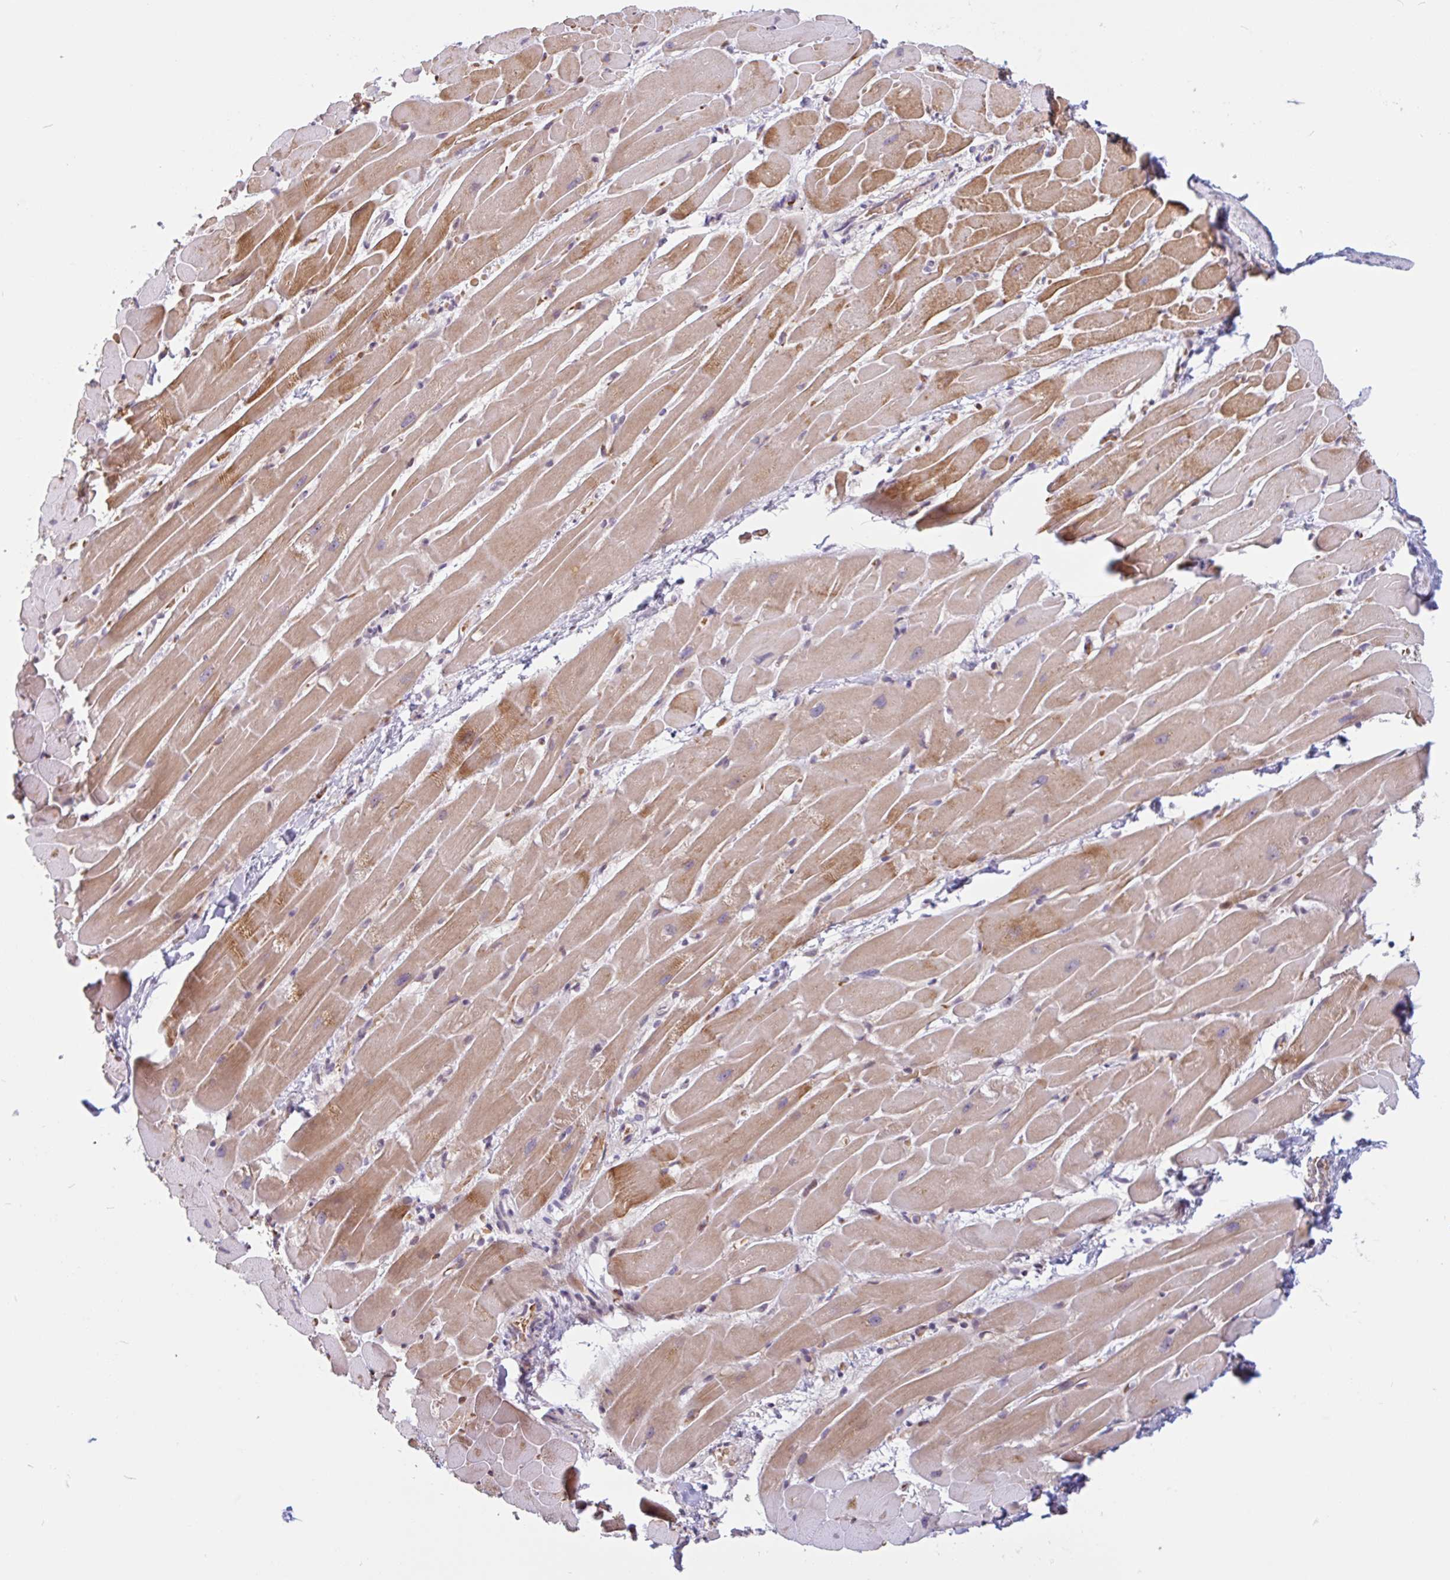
{"staining": {"intensity": "moderate", "quantity": "25%-75%", "location": "cytoplasmic/membranous"}, "tissue": "heart muscle", "cell_type": "Cardiomyocytes", "image_type": "normal", "snomed": [{"axis": "morphology", "description": "Normal tissue, NOS"}, {"axis": "topography", "description": "Heart"}], "caption": "Heart muscle stained for a protein demonstrates moderate cytoplasmic/membranous positivity in cardiomyocytes. Using DAB (brown) and hematoxylin (blue) stains, captured at high magnification using brightfield microscopy.", "gene": "TMEM119", "patient": {"sex": "male", "age": 37}}